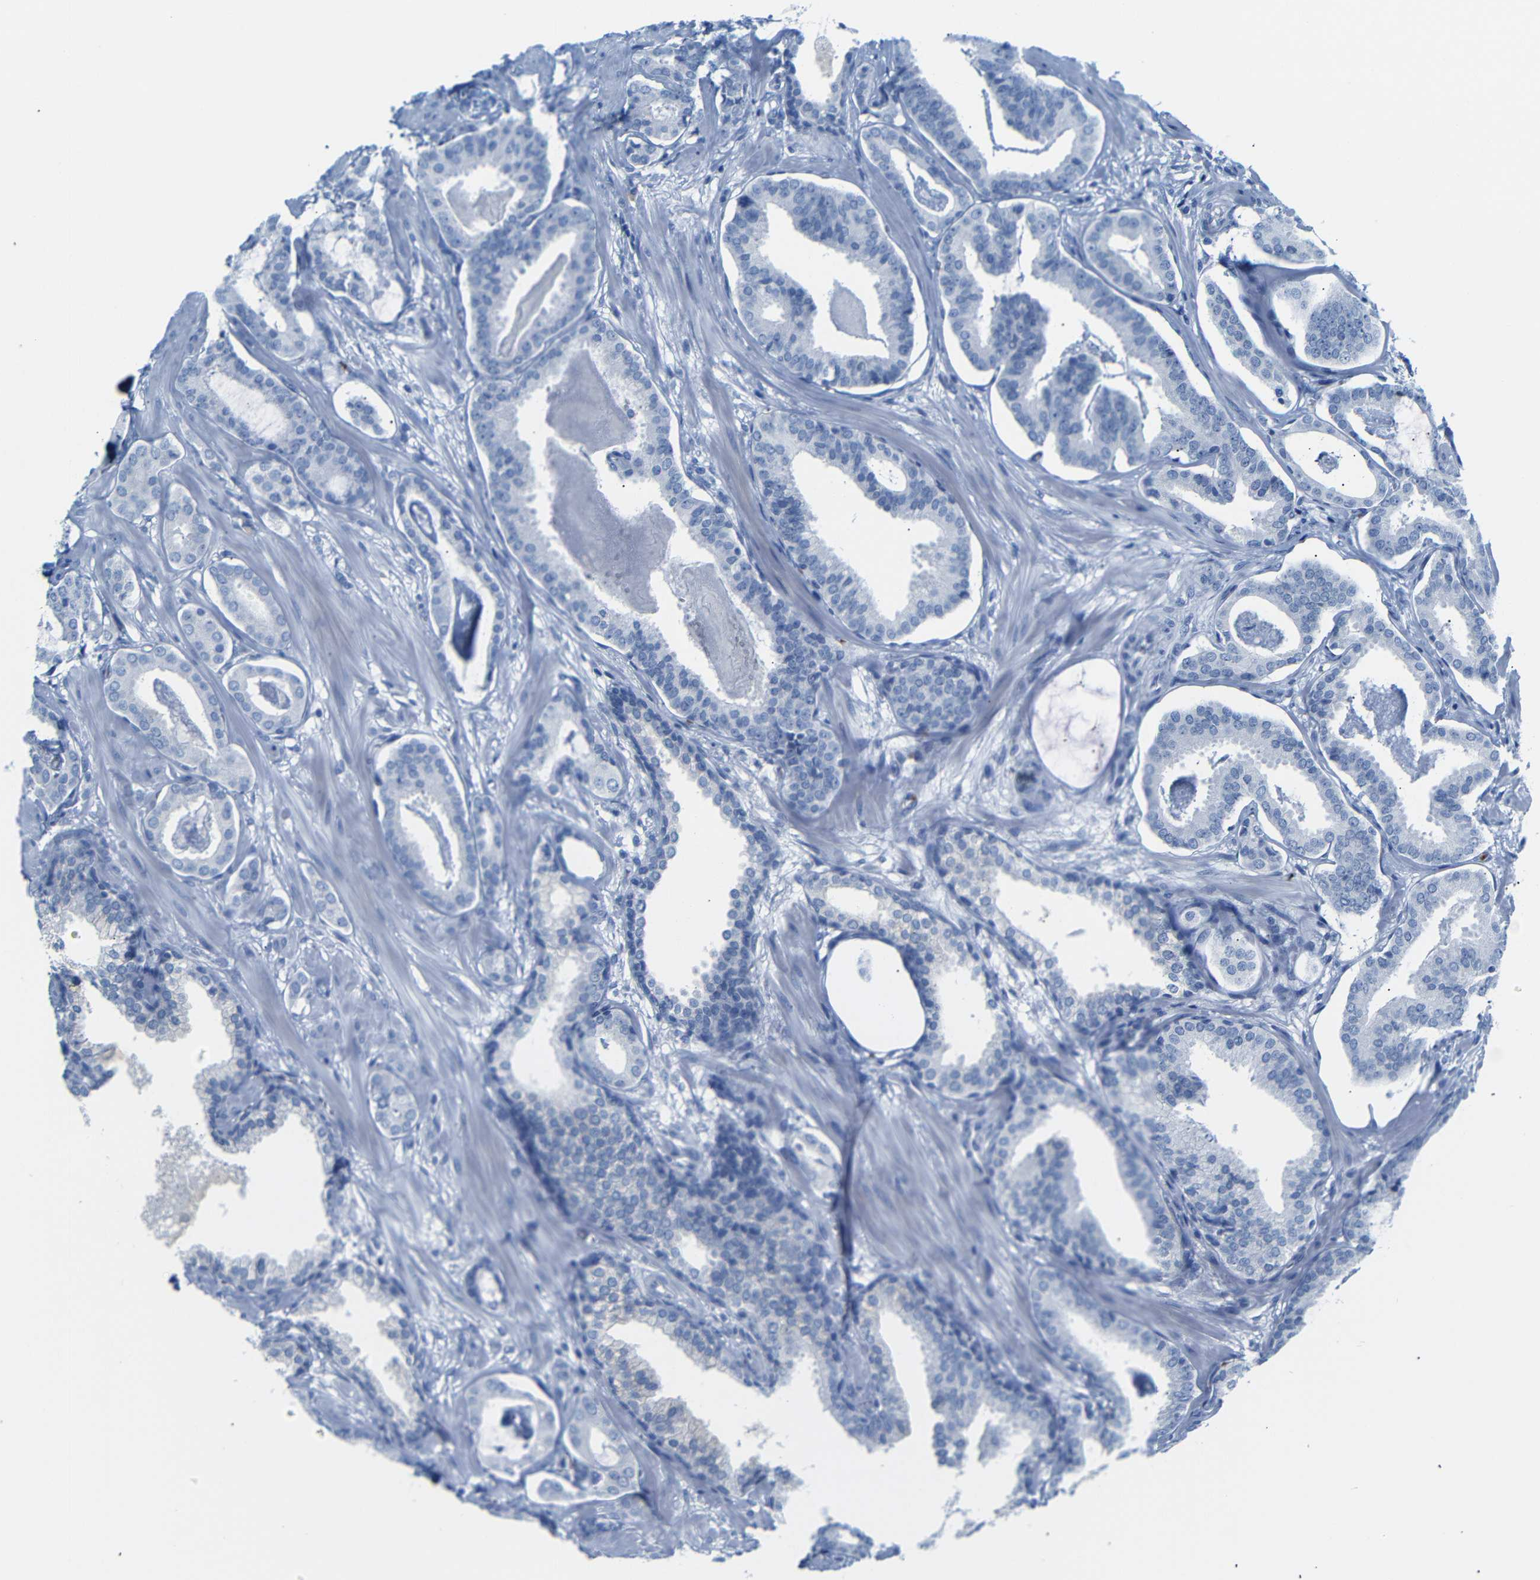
{"staining": {"intensity": "negative", "quantity": "none", "location": "none"}, "tissue": "prostate cancer", "cell_type": "Tumor cells", "image_type": "cancer", "snomed": [{"axis": "morphology", "description": "Adenocarcinoma, Low grade"}, {"axis": "topography", "description": "Prostate"}], "caption": "Immunohistochemistry micrograph of human adenocarcinoma (low-grade) (prostate) stained for a protein (brown), which reveals no positivity in tumor cells.", "gene": "ERVMER34-1", "patient": {"sex": "male", "age": 53}}